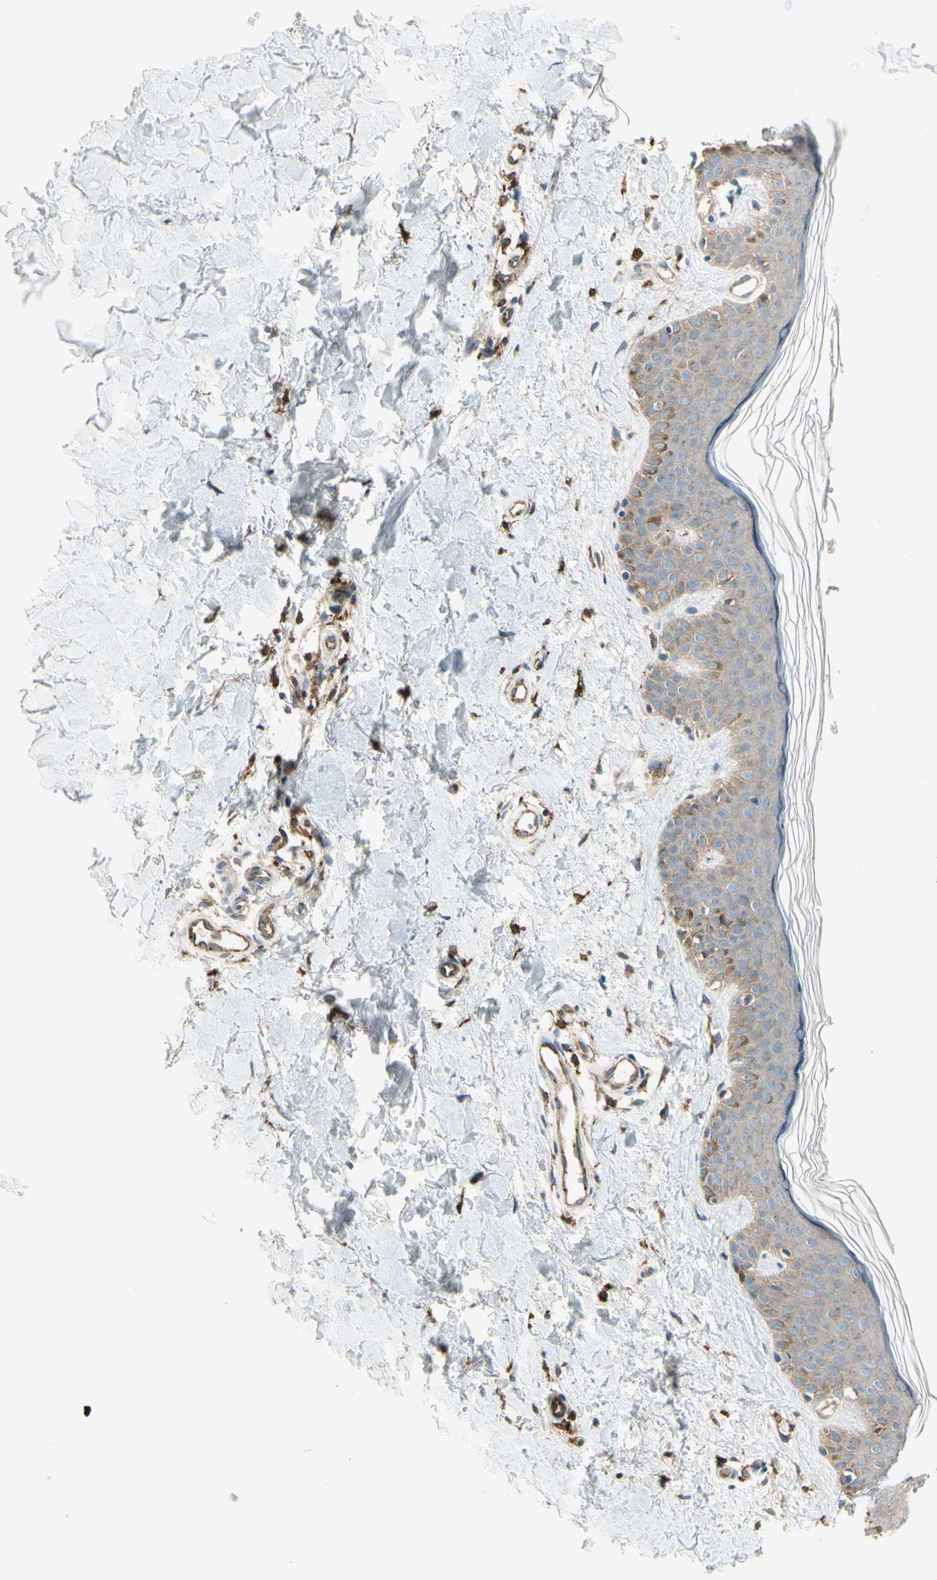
{"staining": {"intensity": "moderate", "quantity": ">75%", "location": "cytoplasmic/membranous"}, "tissue": "skin", "cell_type": "Fibroblasts", "image_type": "normal", "snomed": [{"axis": "morphology", "description": "Normal tissue, NOS"}, {"axis": "topography", "description": "Skin"}], "caption": "Immunohistochemical staining of unremarkable skin displays medium levels of moderate cytoplasmic/membranous positivity in approximately >75% of fibroblasts. (IHC, brightfield microscopy, high magnification).", "gene": "AGFG1", "patient": {"sex": "male", "age": 67}}